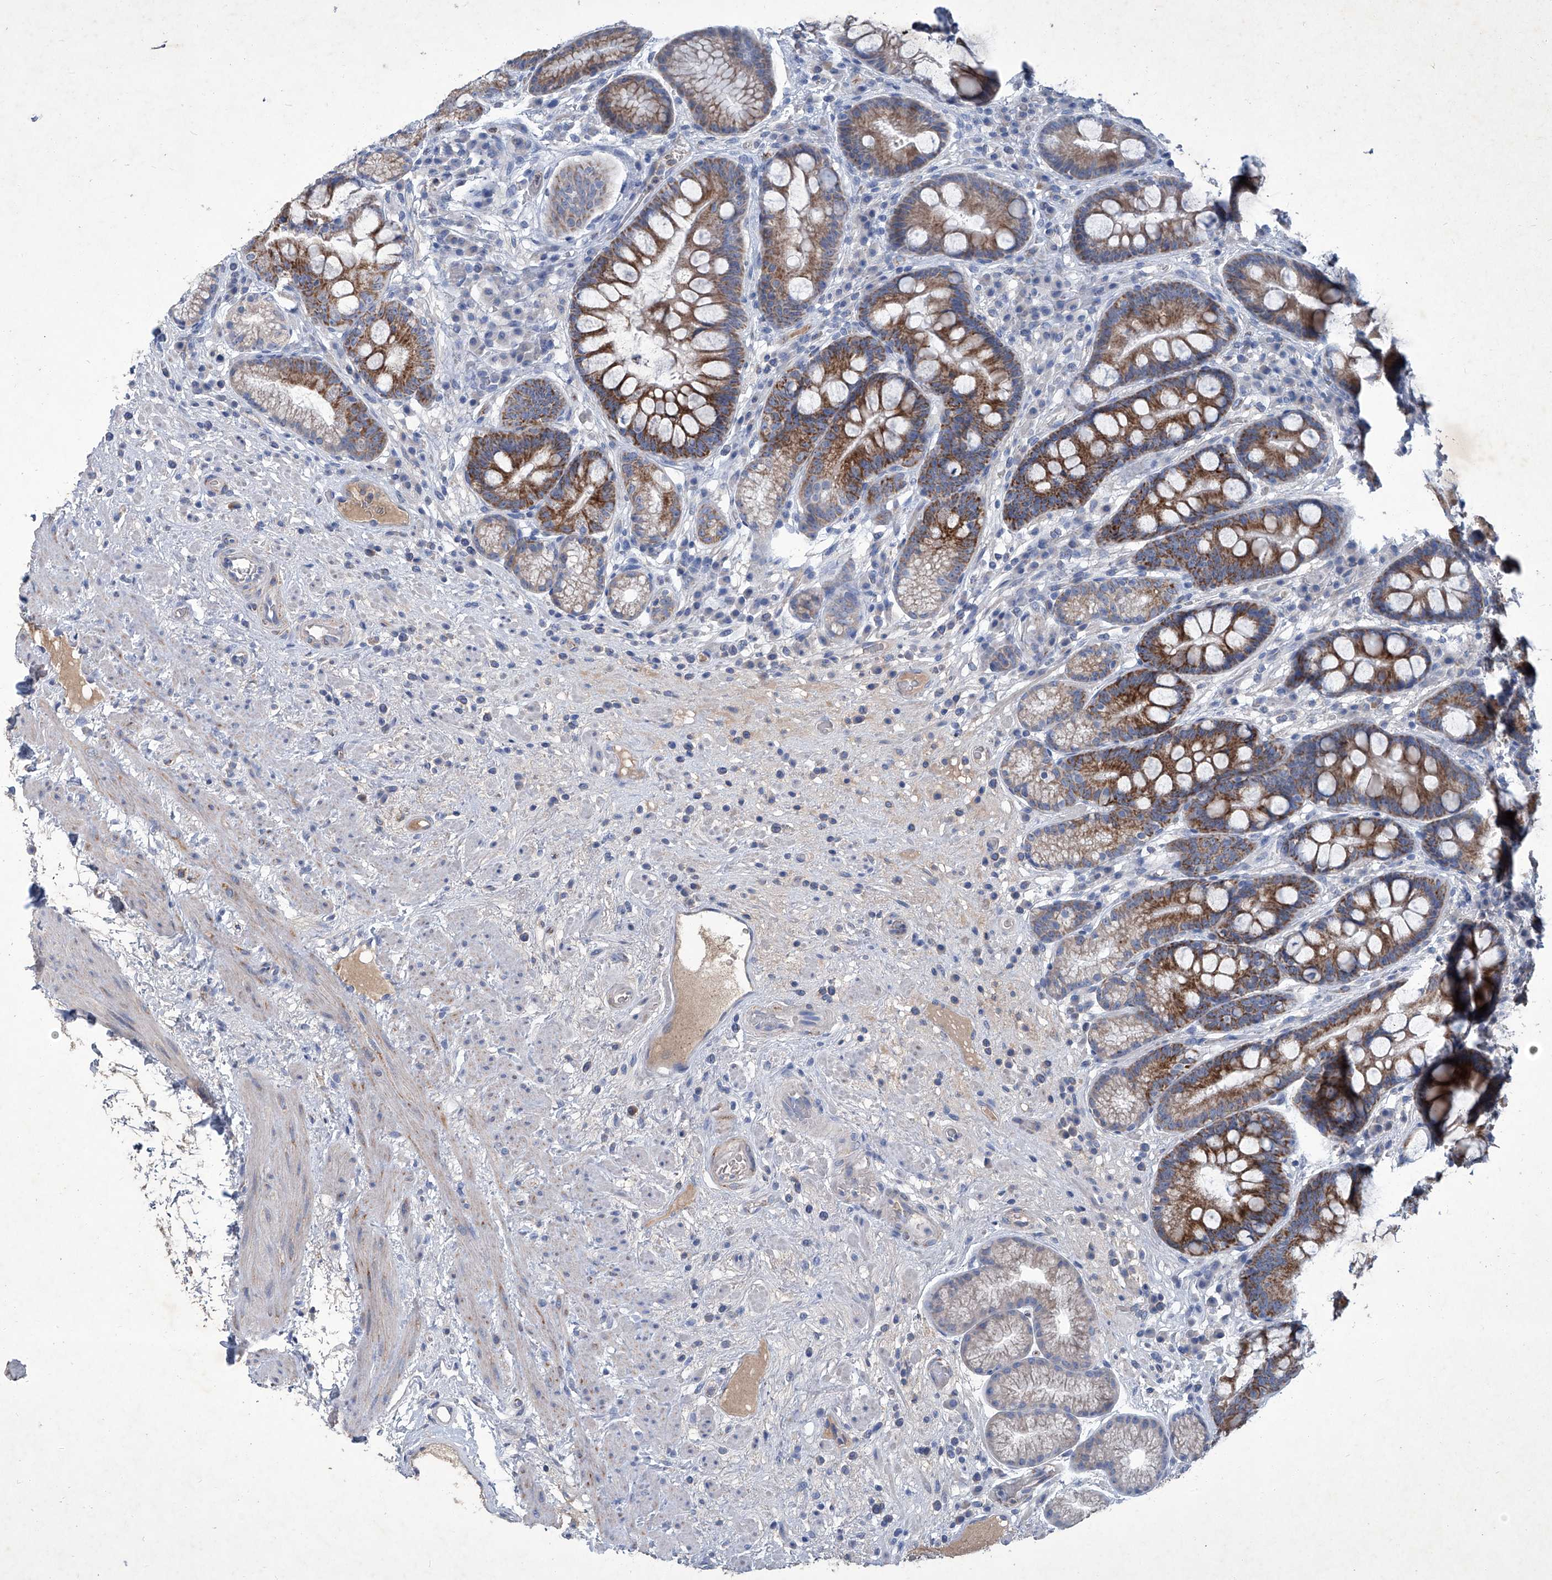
{"staining": {"intensity": "strong", "quantity": "<25%", "location": "cytoplasmic/membranous"}, "tissue": "stomach", "cell_type": "Glandular cells", "image_type": "normal", "snomed": [{"axis": "morphology", "description": "Normal tissue, NOS"}, {"axis": "topography", "description": "Stomach"}], "caption": "This histopathology image exhibits benign stomach stained with immunohistochemistry to label a protein in brown. The cytoplasmic/membranous of glandular cells show strong positivity for the protein. Nuclei are counter-stained blue.", "gene": "MTARC1", "patient": {"sex": "male", "age": 57}}